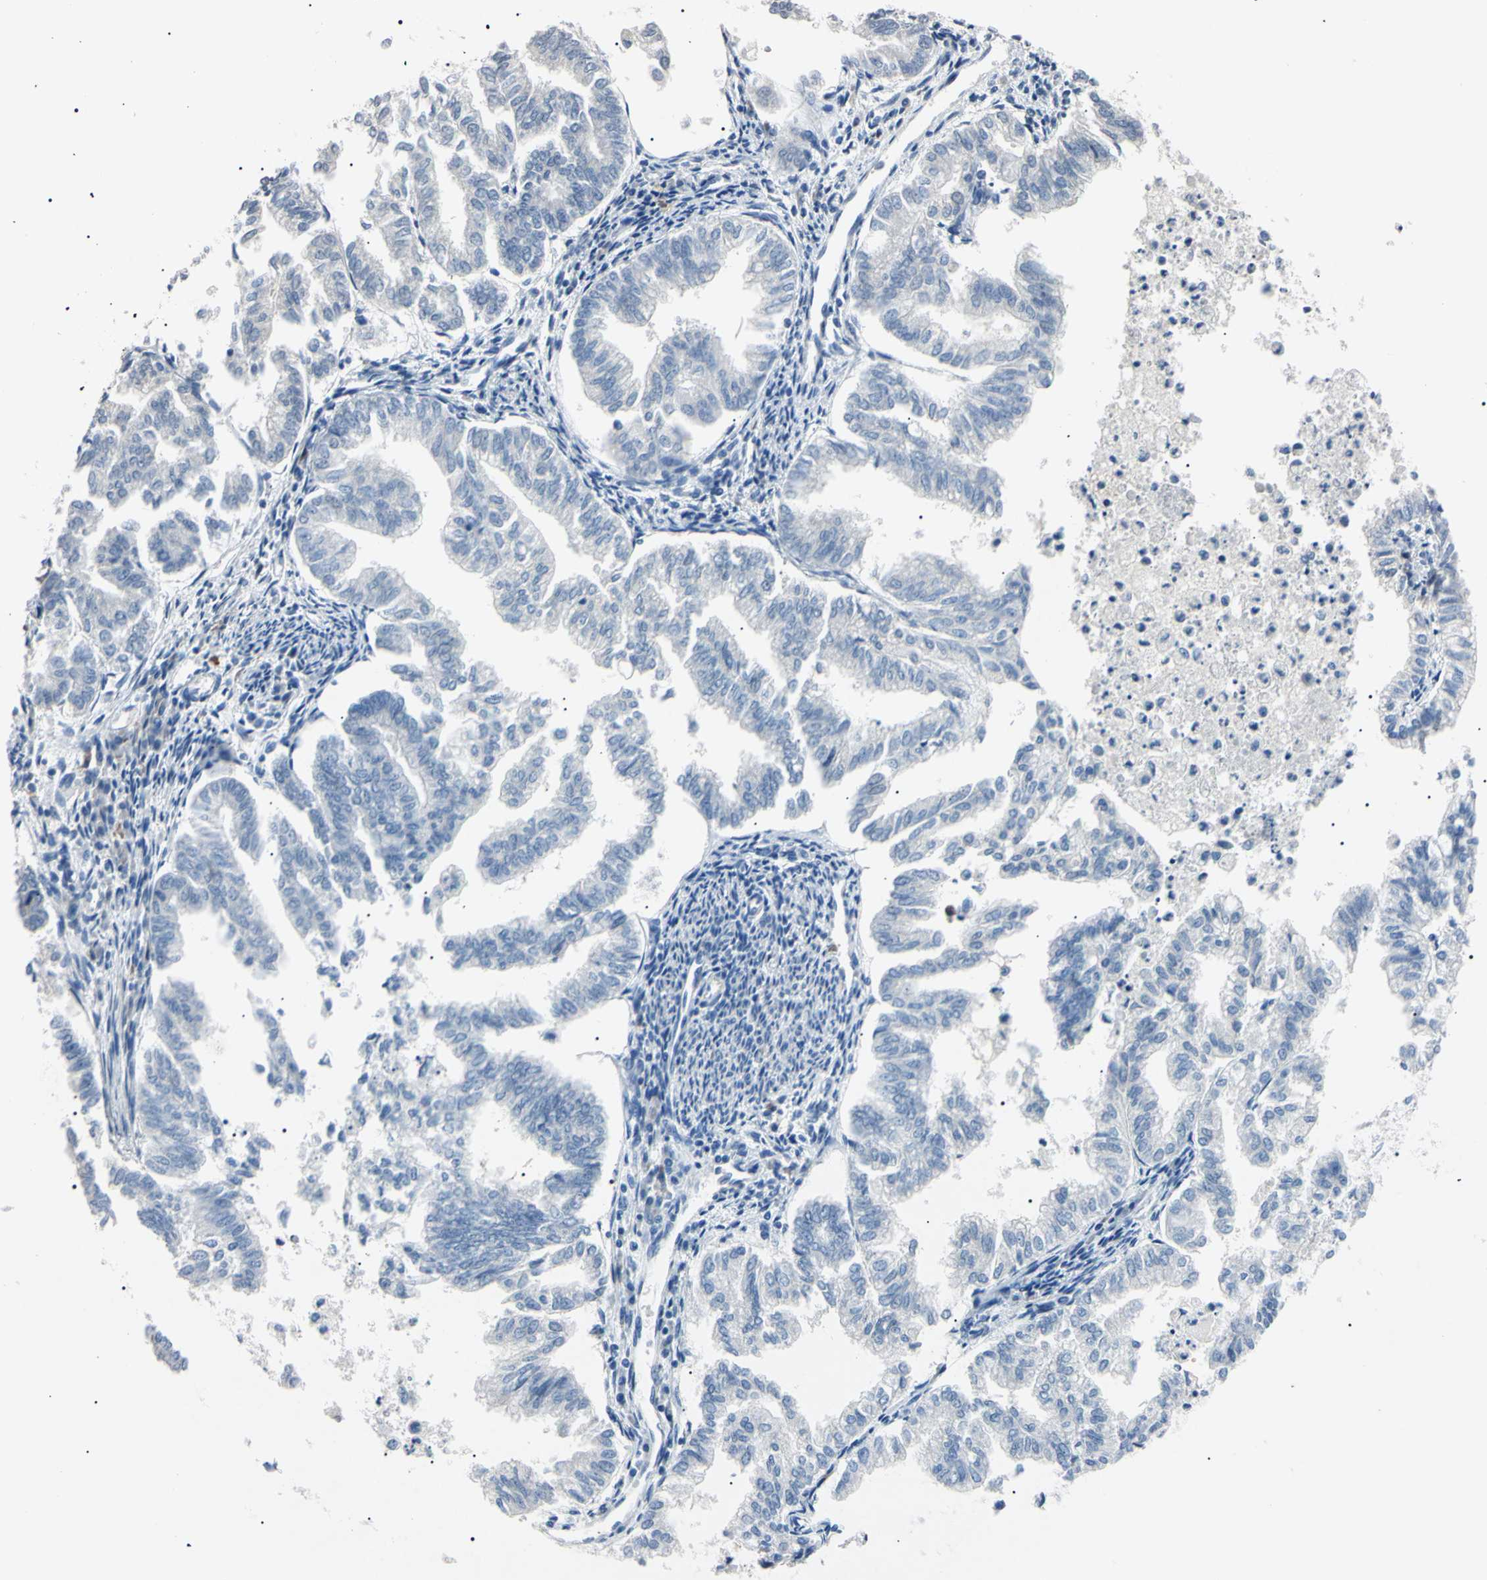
{"staining": {"intensity": "negative", "quantity": "none", "location": "none"}, "tissue": "endometrial cancer", "cell_type": "Tumor cells", "image_type": "cancer", "snomed": [{"axis": "morphology", "description": "Necrosis, NOS"}, {"axis": "morphology", "description": "Adenocarcinoma, NOS"}, {"axis": "topography", "description": "Endometrium"}], "caption": "A high-resolution histopathology image shows IHC staining of endometrial adenocarcinoma, which displays no significant staining in tumor cells.", "gene": "CGB3", "patient": {"sex": "female", "age": 79}}